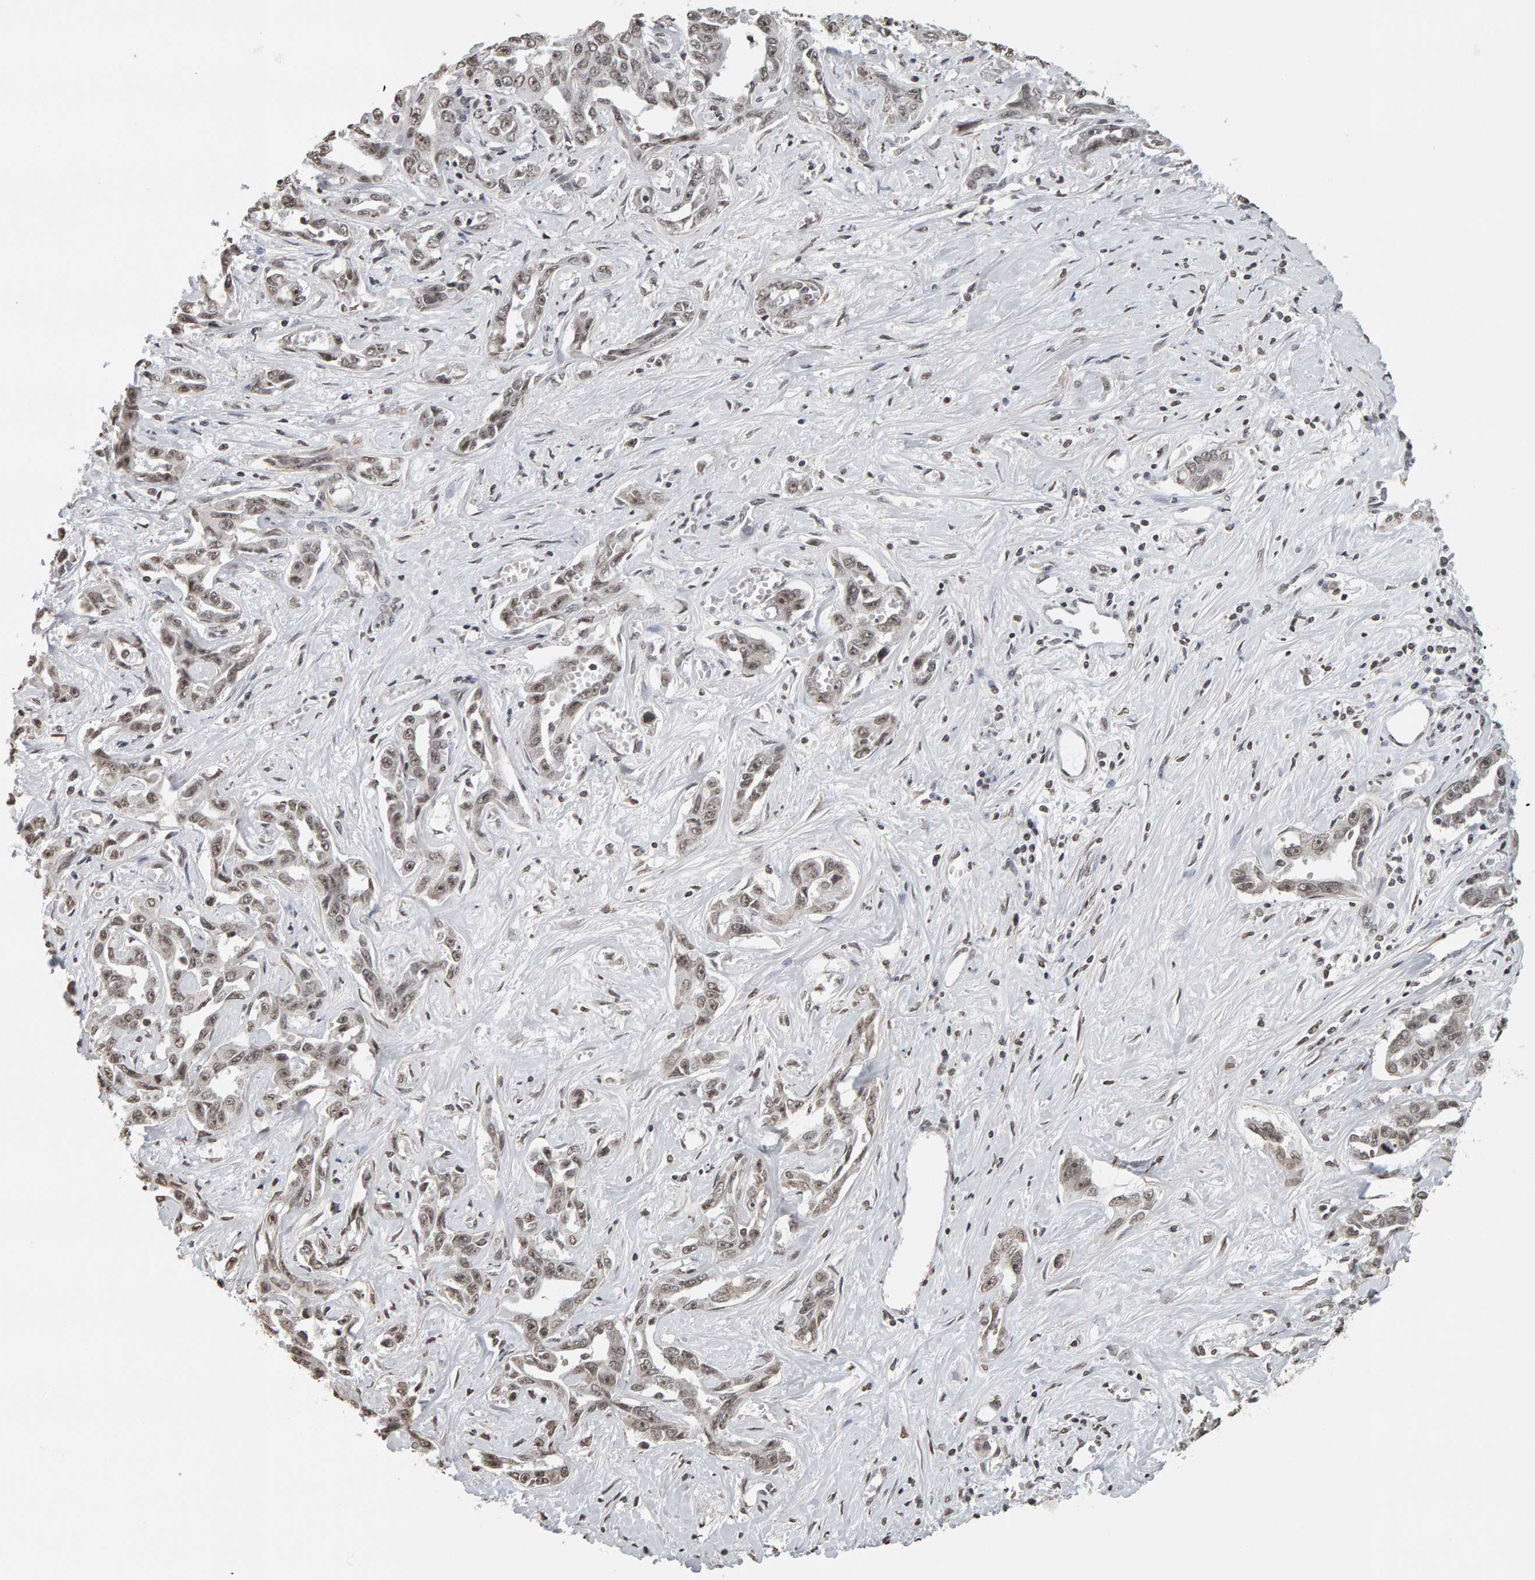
{"staining": {"intensity": "weak", "quantity": ">75%", "location": "nuclear"}, "tissue": "liver cancer", "cell_type": "Tumor cells", "image_type": "cancer", "snomed": [{"axis": "morphology", "description": "Cholangiocarcinoma"}, {"axis": "topography", "description": "Liver"}], "caption": "DAB immunohistochemical staining of human cholangiocarcinoma (liver) displays weak nuclear protein staining in about >75% of tumor cells.", "gene": "AFF4", "patient": {"sex": "male", "age": 59}}